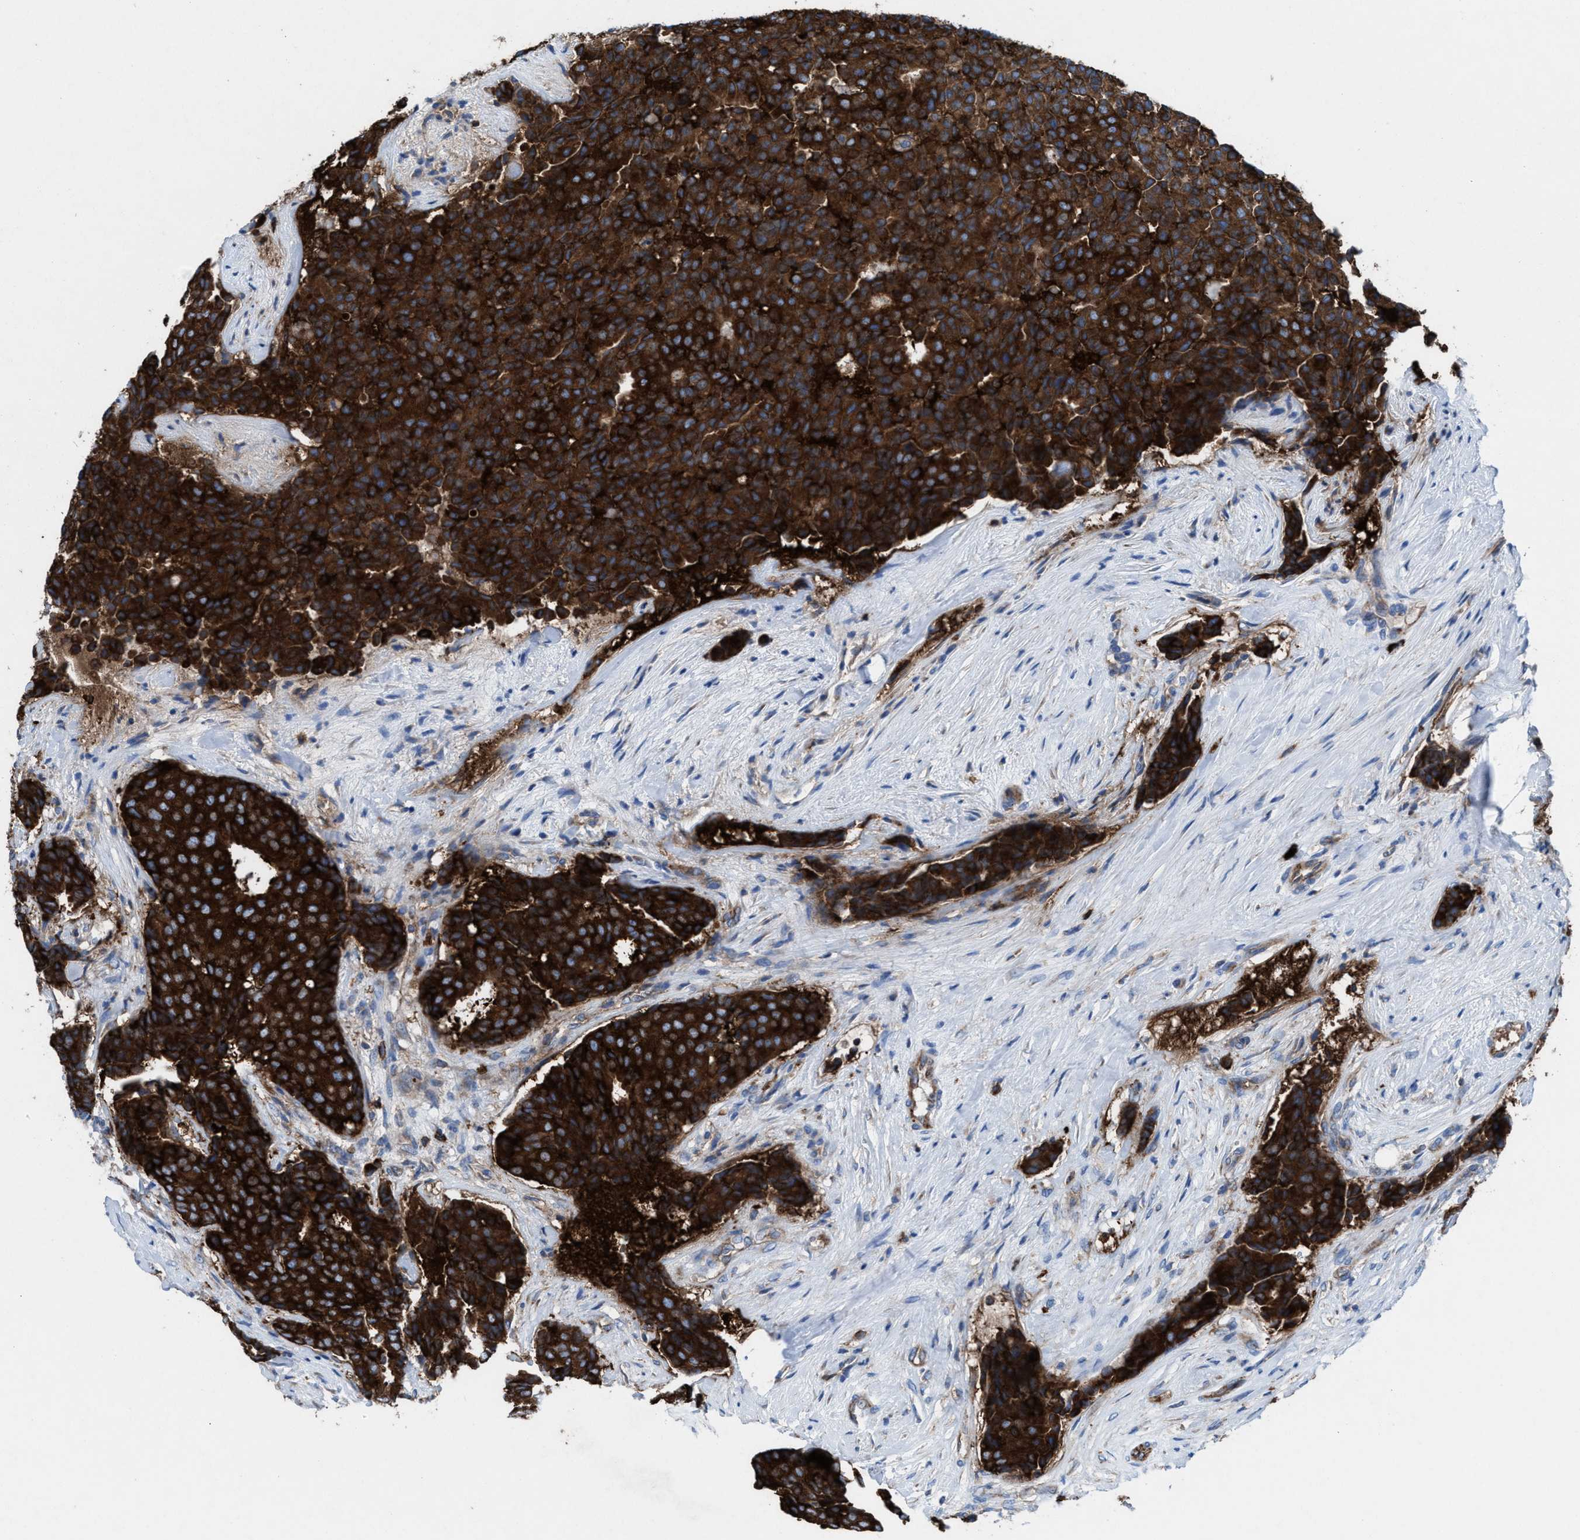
{"staining": {"intensity": "strong", "quantity": ">75%", "location": "cytoplasmic/membranous"}, "tissue": "breast cancer", "cell_type": "Tumor cells", "image_type": "cancer", "snomed": [{"axis": "morphology", "description": "Duct carcinoma"}, {"axis": "topography", "description": "Breast"}], "caption": "Approximately >75% of tumor cells in breast cancer (invasive ductal carcinoma) demonstrate strong cytoplasmic/membranous protein expression as visualized by brown immunohistochemical staining.", "gene": "NYAP1", "patient": {"sex": "female", "age": 75}}